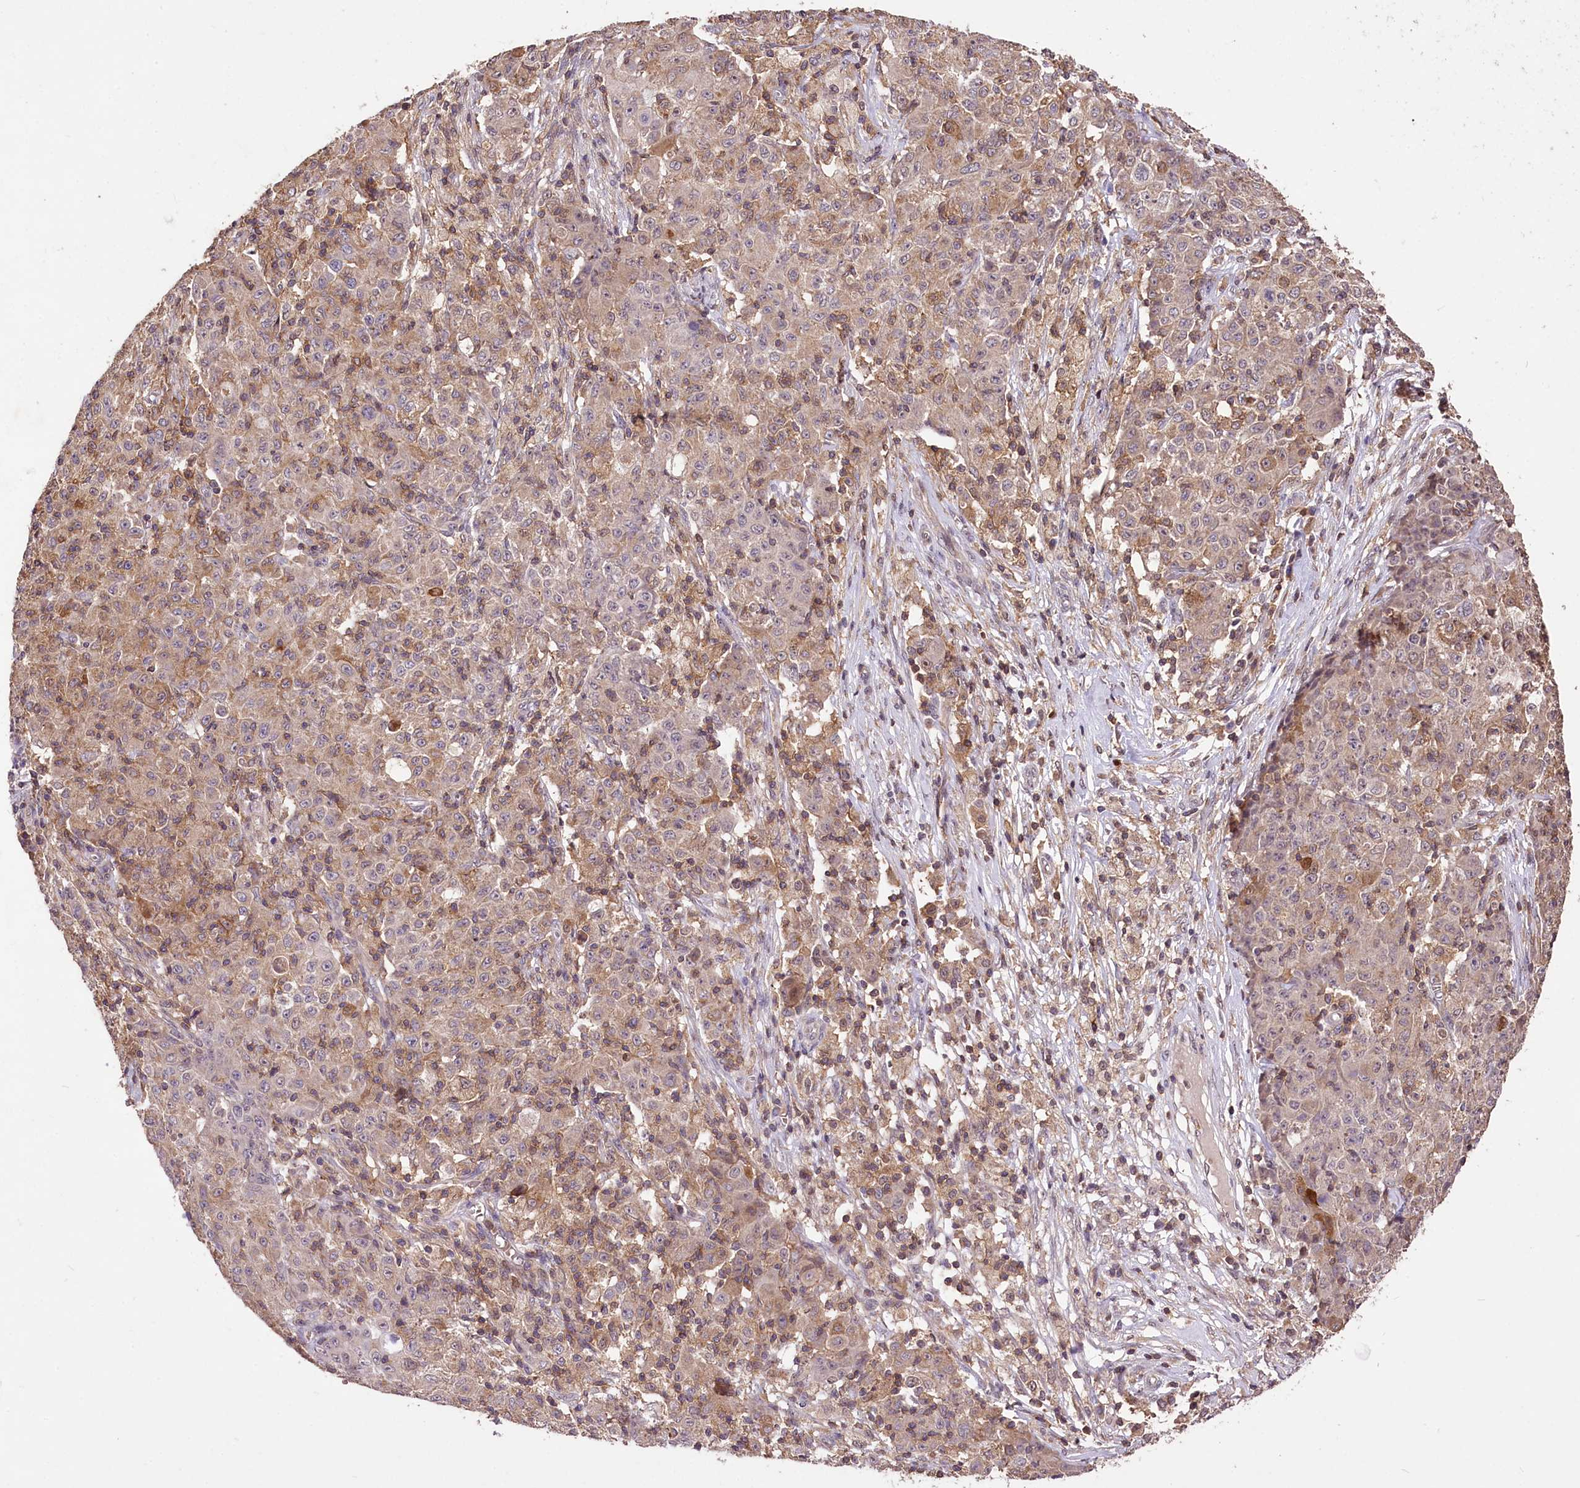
{"staining": {"intensity": "weak", "quantity": ">75%", "location": "cytoplasmic/membranous,nuclear"}, "tissue": "ovarian cancer", "cell_type": "Tumor cells", "image_type": "cancer", "snomed": [{"axis": "morphology", "description": "Carcinoma, endometroid"}, {"axis": "topography", "description": "Ovary"}], "caption": "Ovarian endometroid carcinoma tissue displays weak cytoplasmic/membranous and nuclear expression in about >75% of tumor cells, visualized by immunohistochemistry.", "gene": "SERGEF", "patient": {"sex": "female", "age": 42}}